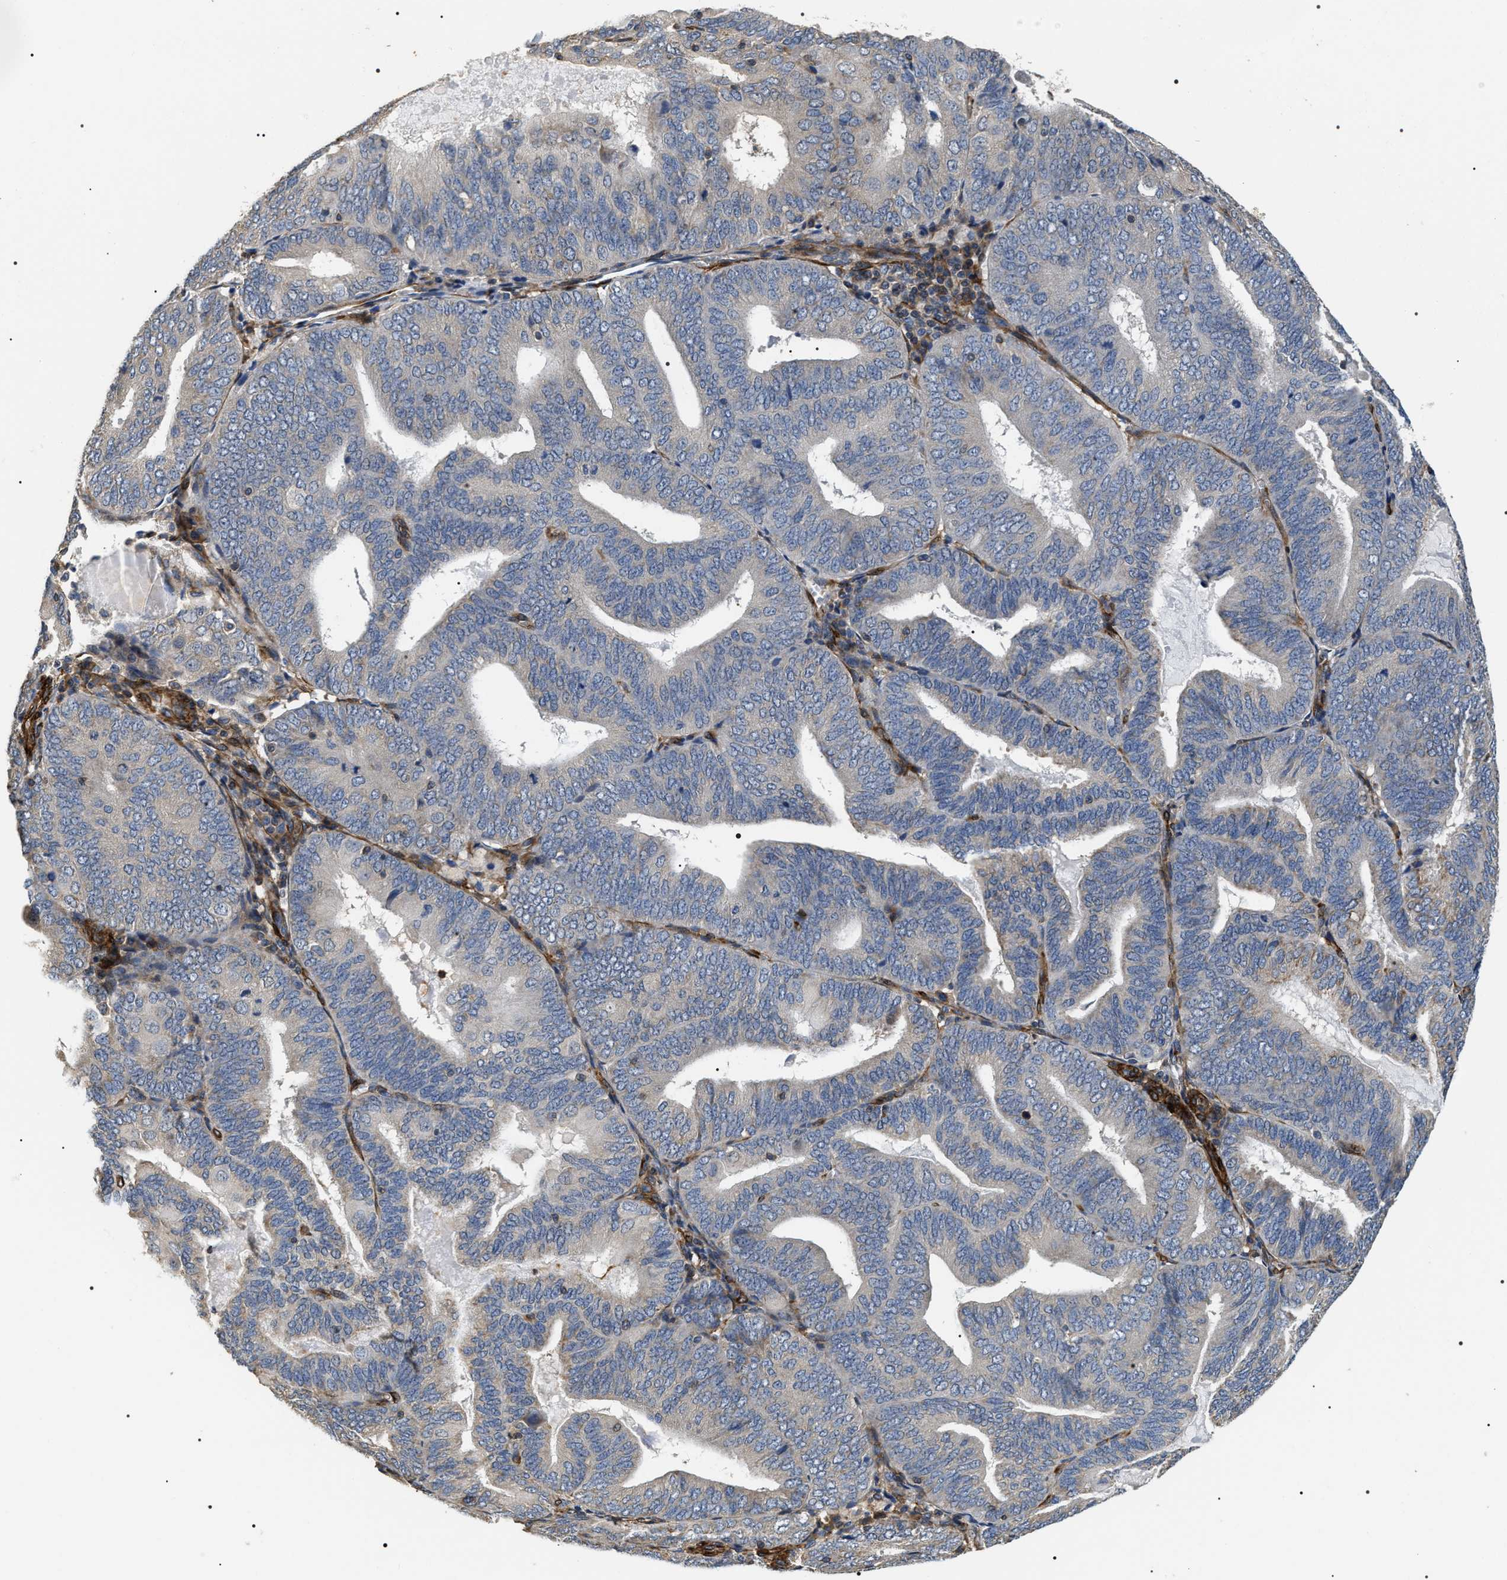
{"staining": {"intensity": "negative", "quantity": "none", "location": "none"}, "tissue": "endometrial cancer", "cell_type": "Tumor cells", "image_type": "cancer", "snomed": [{"axis": "morphology", "description": "Adenocarcinoma, NOS"}, {"axis": "topography", "description": "Endometrium"}], "caption": "A high-resolution image shows IHC staining of endometrial adenocarcinoma, which displays no significant positivity in tumor cells.", "gene": "ZC3HAV1L", "patient": {"sex": "female", "age": 81}}